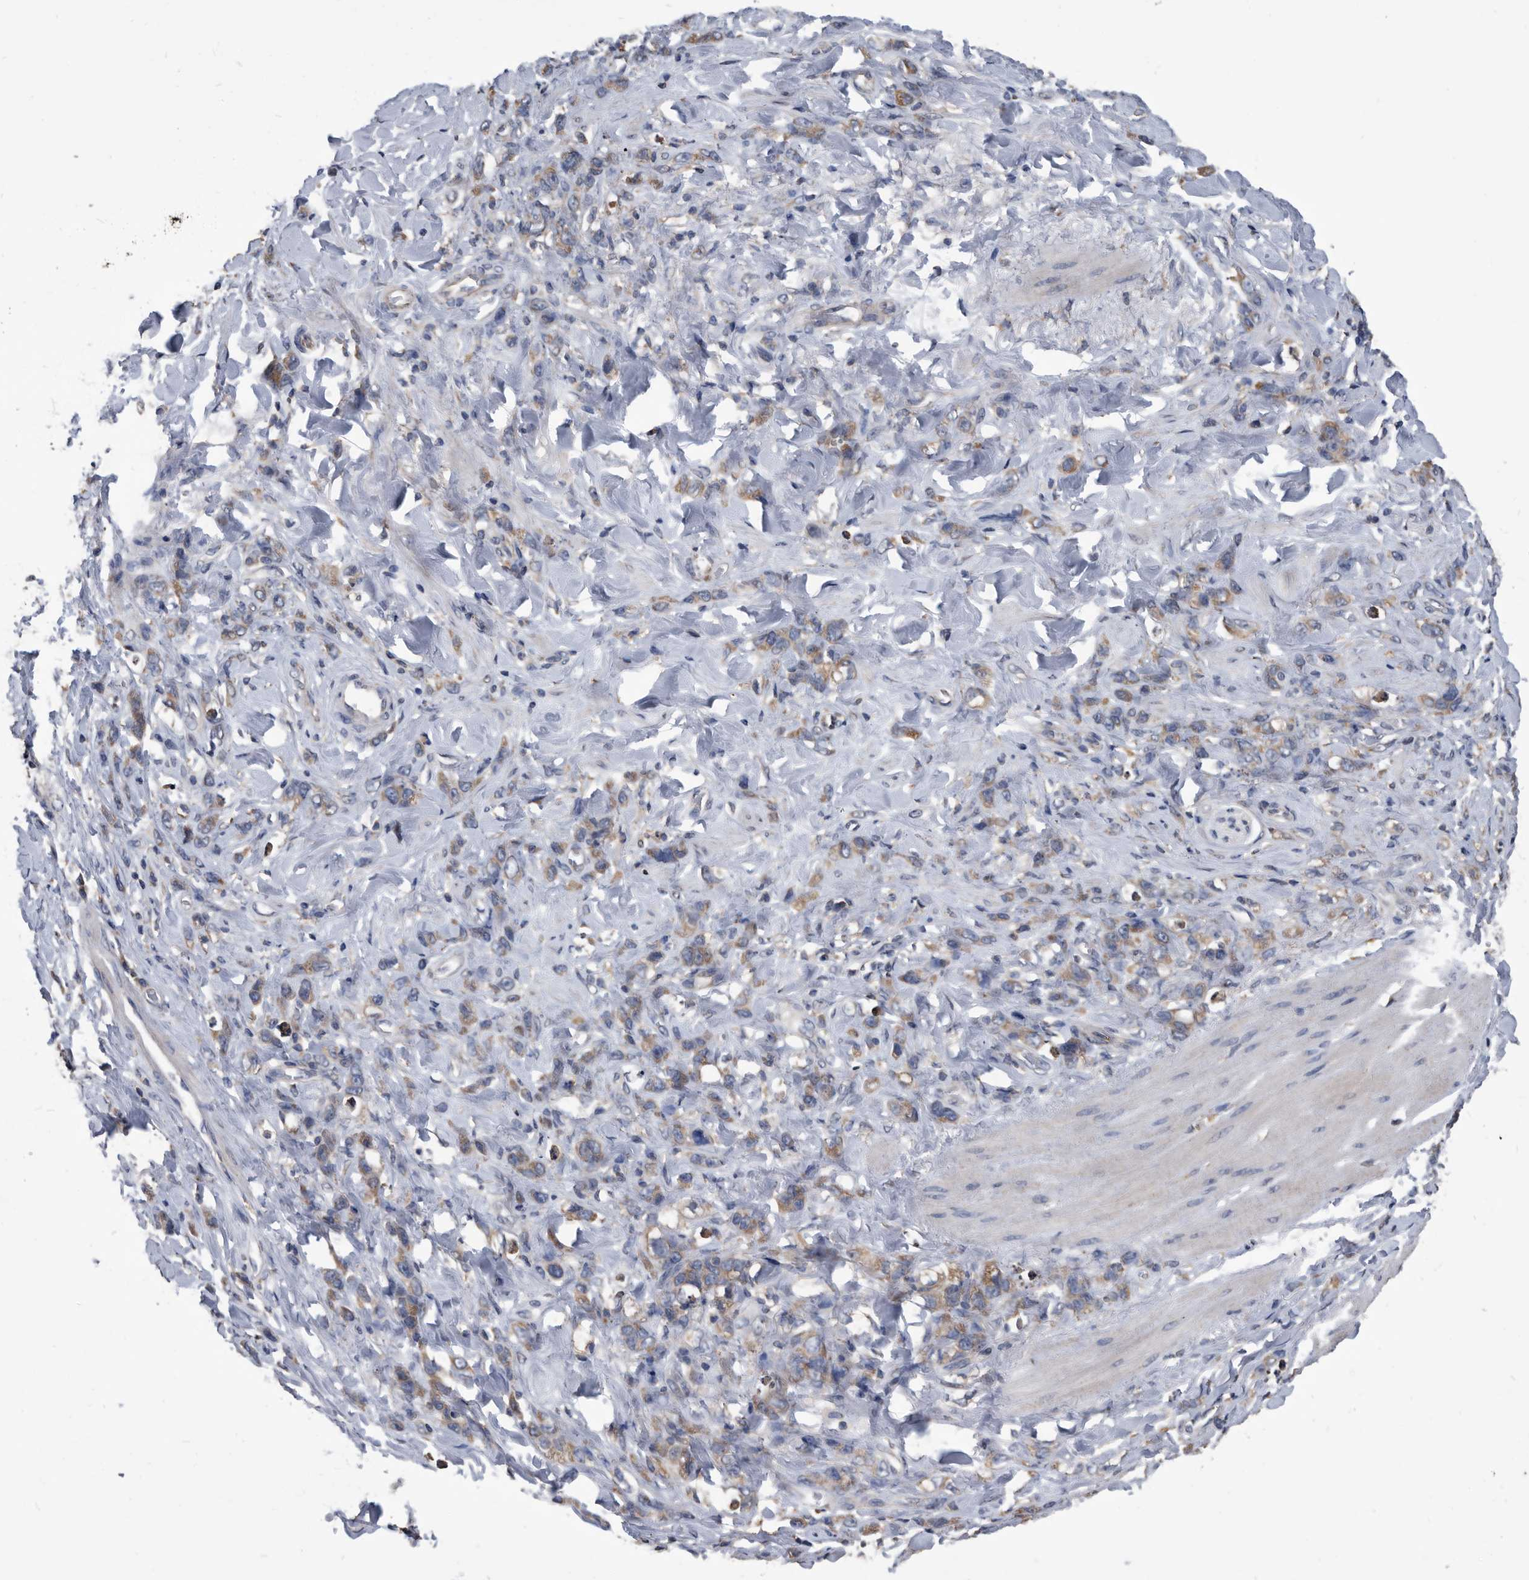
{"staining": {"intensity": "weak", "quantity": ">75%", "location": "cytoplasmic/membranous"}, "tissue": "stomach cancer", "cell_type": "Tumor cells", "image_type": "cancer", "snomed": [{"axis": "morphology", "description": "Normal tissue, NOS"}, {"axis": "morphology", "description": "Adenocarcinoma, NOS"}, {"axis": "topography", "description": "Stomach"}], "caption": "This image displays IHC staining of stomach adenocarcinoma, with low weak cytoplasmic/membranous expression in approximately >75% of tumor cells.", "gene": "NRBP1", "patient": {"sex": "male", "age": 82}}